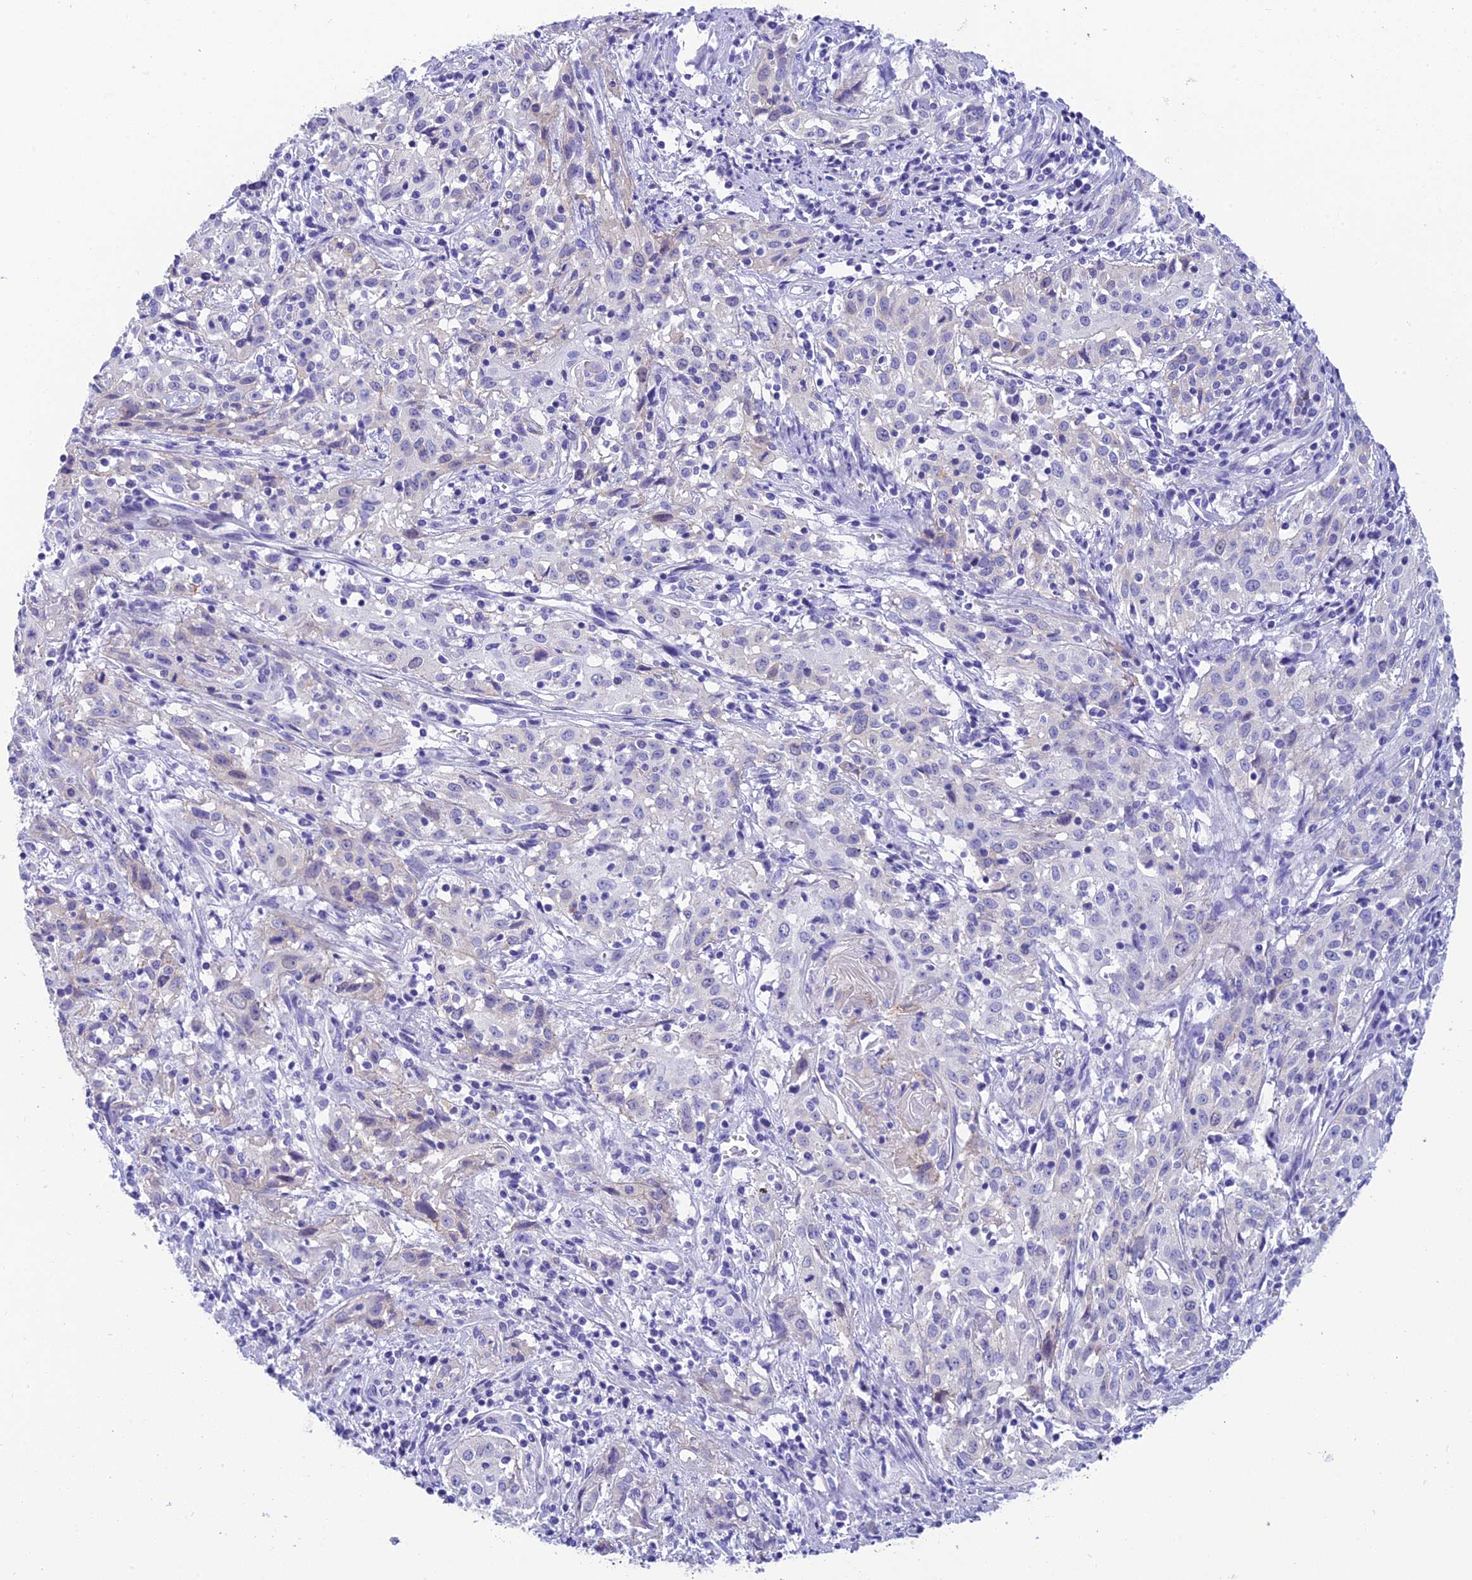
{"staining": {"intensity": "negative", "quantity": "none", "location": "none"}, "tissue": "cervical cancer", "cell_type": "Tumor cells", "image_type": "cancer", "snomed": [{"axis": "morphology", "description": "Squamous cell carcinoma, NOS"}, {"axis": "topography", "description": "Cervix"}], "caption": "Human cervical cancer (squamous cell carcinoma) stained for a protein using IHC demonstrates no positivity in tumor cells.", "gene": "KDELR3", "patient": {"sex": "female", "age": 57}}